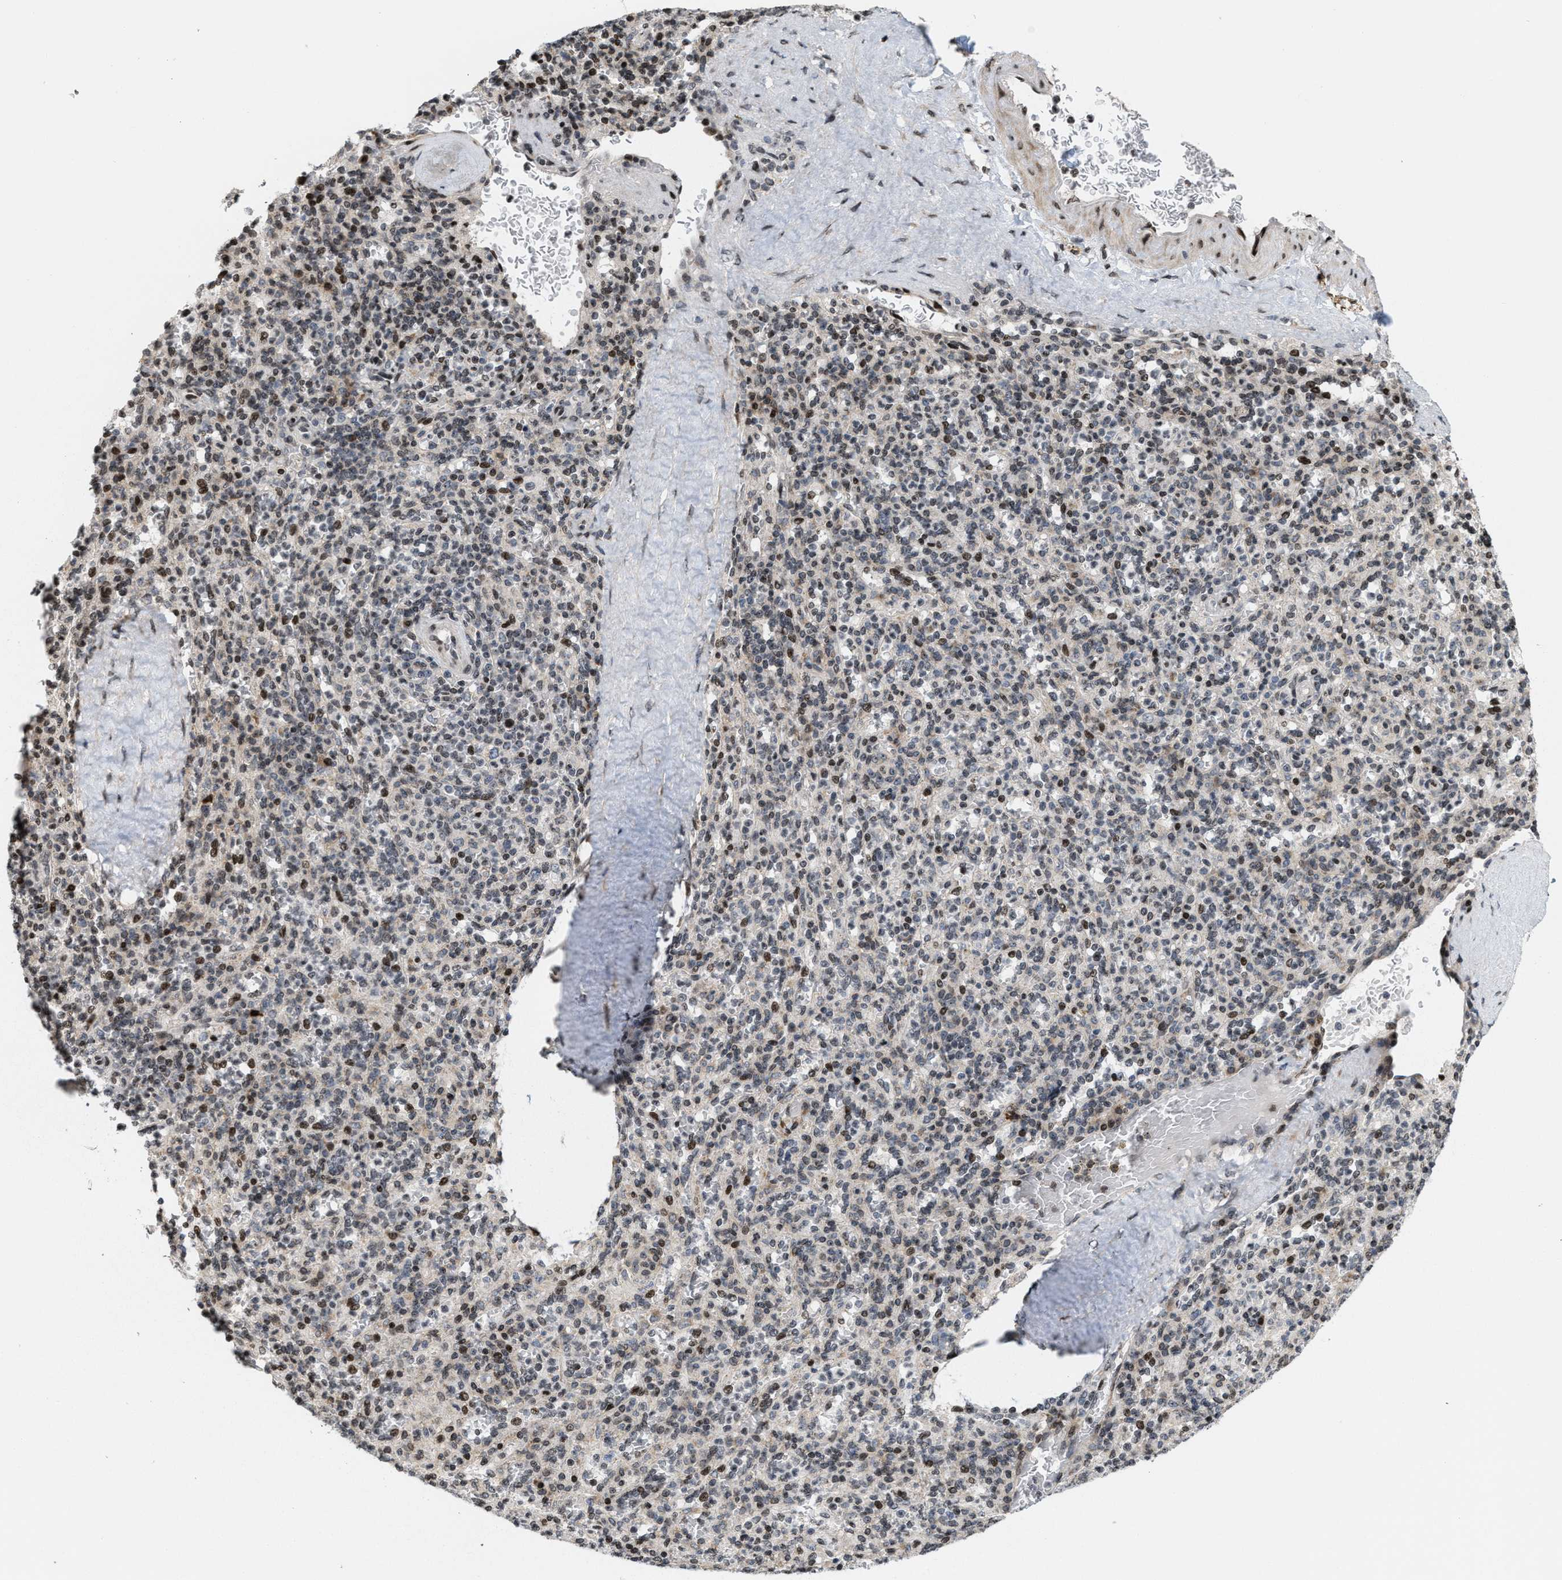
{"staining": {"intensity": "moderate", "quantity": "25%-75%", "location": "nuclear"}, "tissue": "spleen", "cell_type": "Cells in red pulp", "image_type": "normal", "snomed": [{"axis": "morphology", "description": "Normal tissue, NOS"}, {"axis": "topography", "description": "Spleen"}], "caption": "Immunohistochemical staining of normal human spleen exhibits moderate nuclear protein positivity in about 25%-75% of cells in red pulp.", "gene": "PDZD2", "patient": {"sex": "male", "age": 36}}